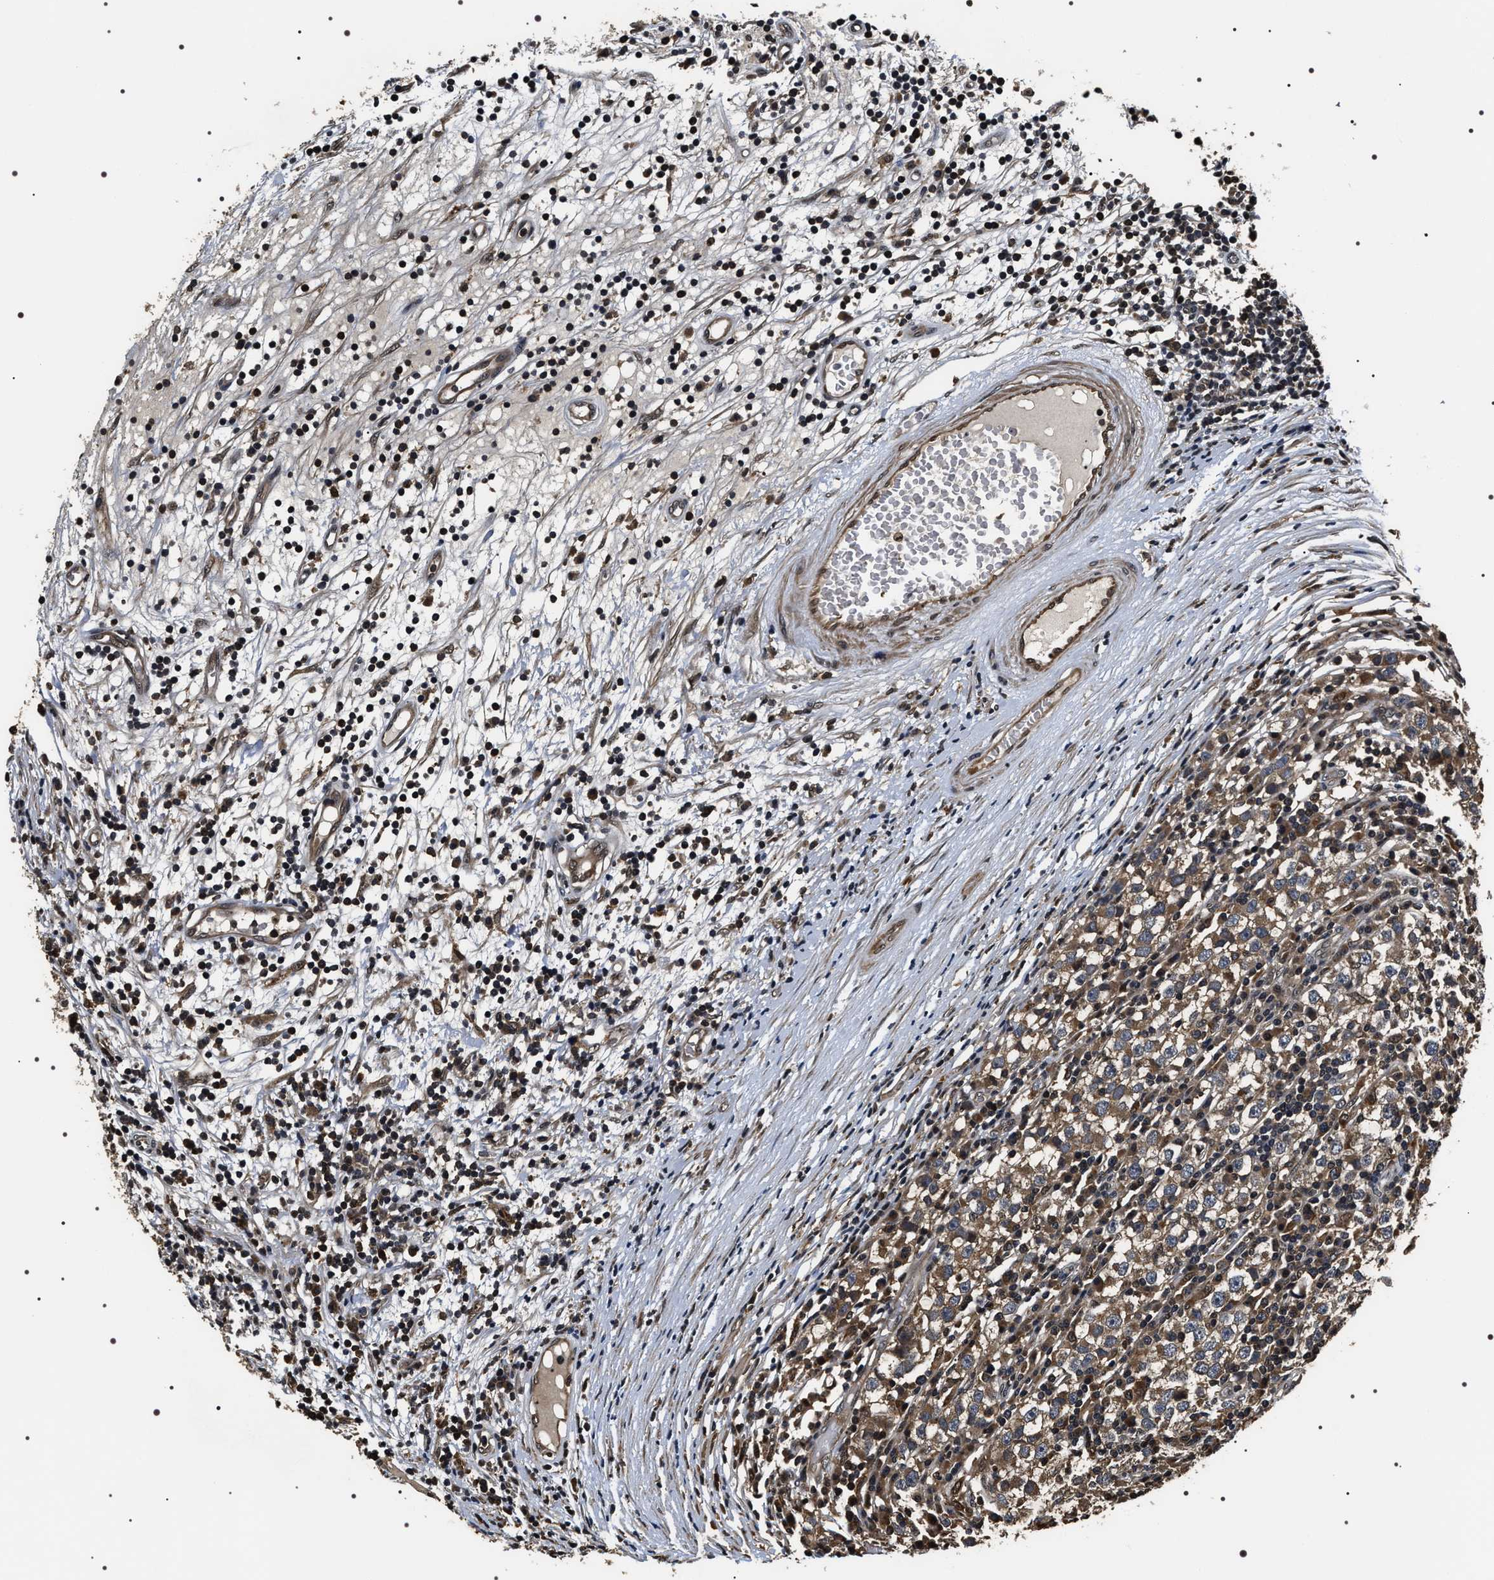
{"staining": {"intensity": "moderate", "quantity": "25%-75%", "location": "cytoplasmic/membranous"}, "tissue": "testis cancer", "cell_type": "Tumor cells", "image_type": "cancer", "snomed": [{"axis": "morphology", "description": "Seminoma, NOS"}, {"axis": "topography", "description": "Testis"}], "caption": "A high-resolution image shows IHC staining of testis seminoma, which exhibits moderate cytoplasmic/membranous positivity in approximately 25%-75% of tumor cells.", "gene": "ARHGAP22", "patient": {"sex": "male", "age": 65}}